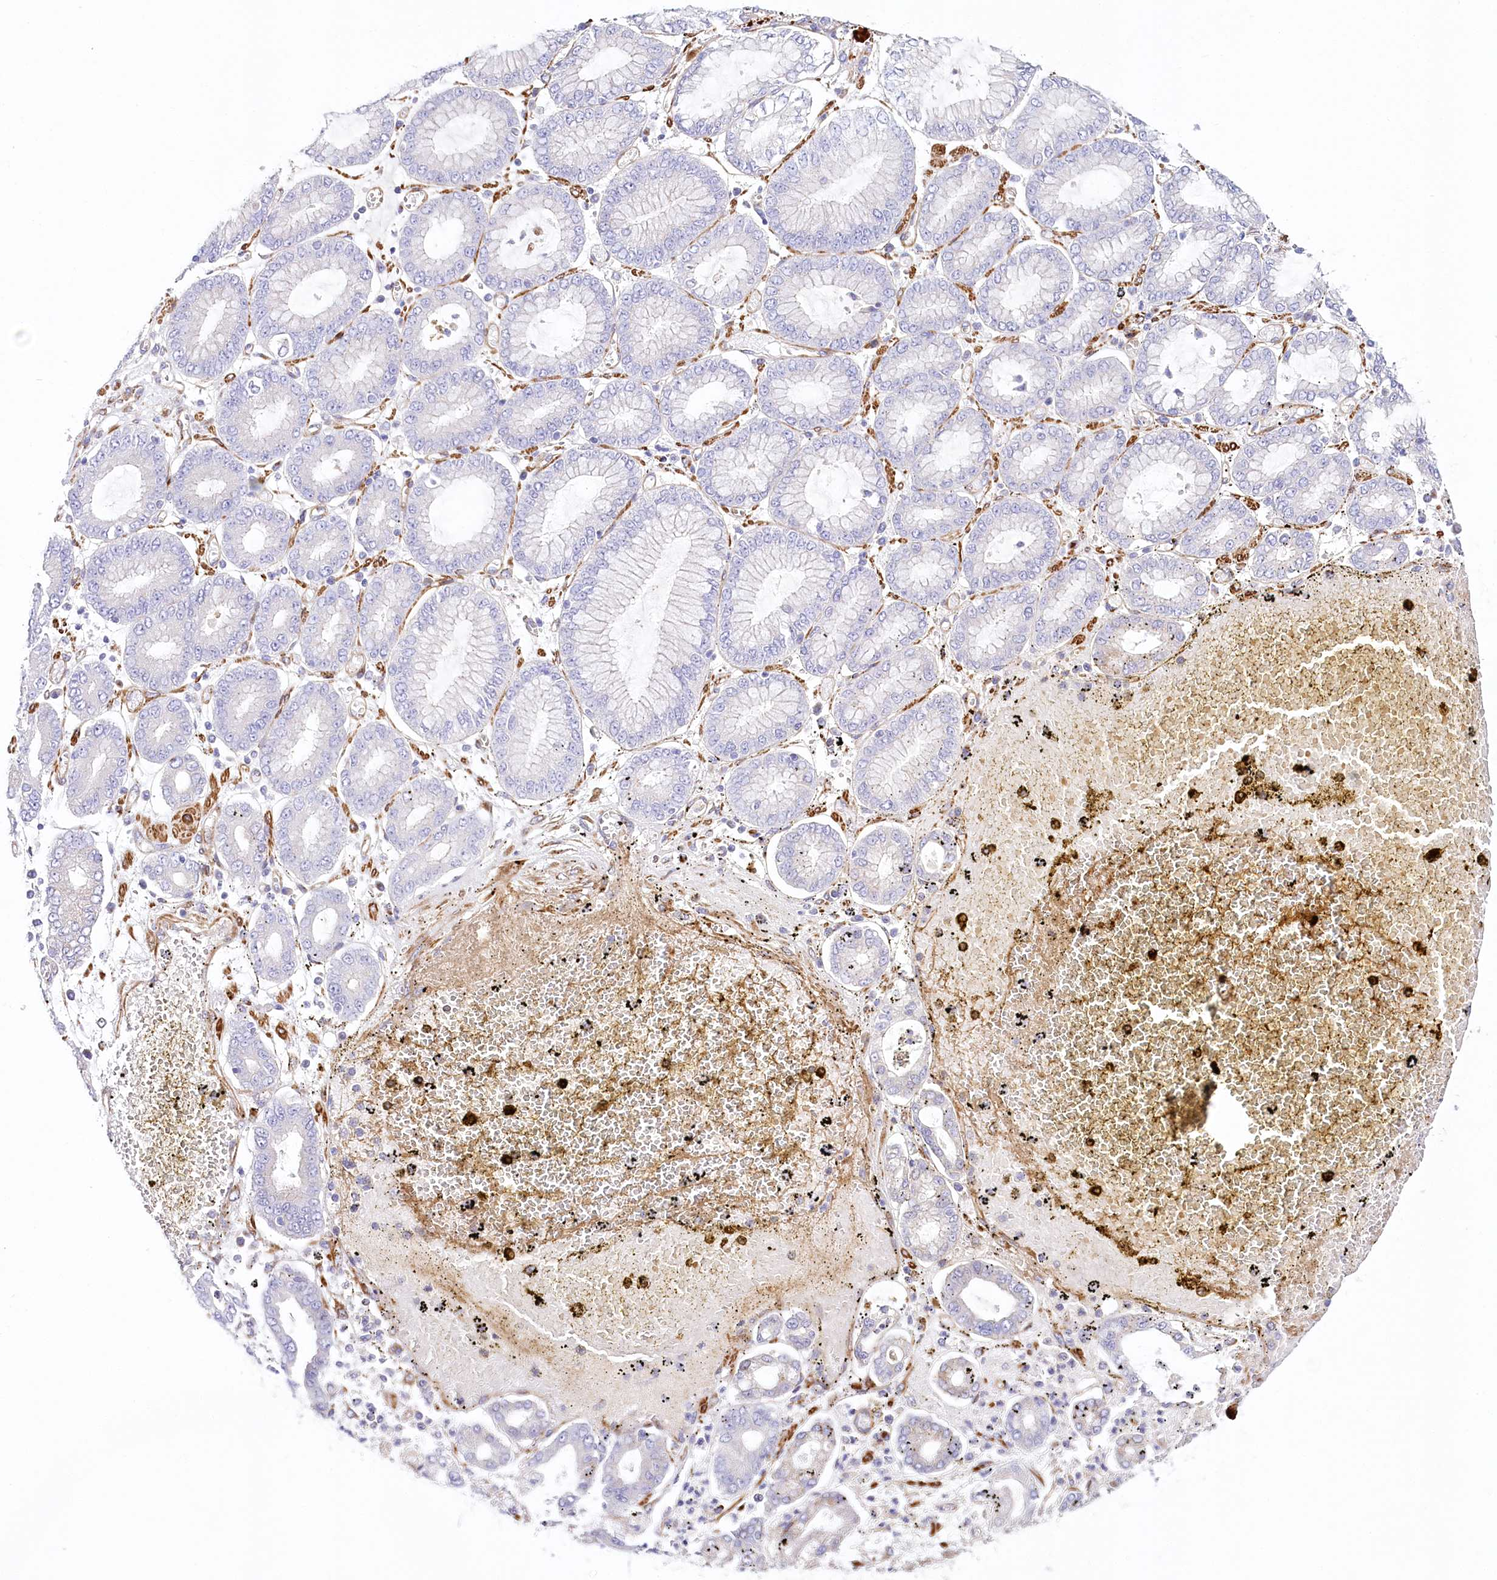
{"staining": {"intensity": "negative", "quantity": "none", "location": "none"}, "tissue": "stomach cancer", "cell_type": "Tumor cells", "image_type": "cancer", "snomed": [{"axis": "morphology", "description": "Adenocarcinoma, NOS"}, {"axis": "topography", "description": "Stomach"}], "caption": "This is an immunohistochemistry photomicrograph of stomach cancer. There is no staining in tumor cells.", "gene": "ABRAXAS2", "patient": {"sex": "male", "age": 76}}